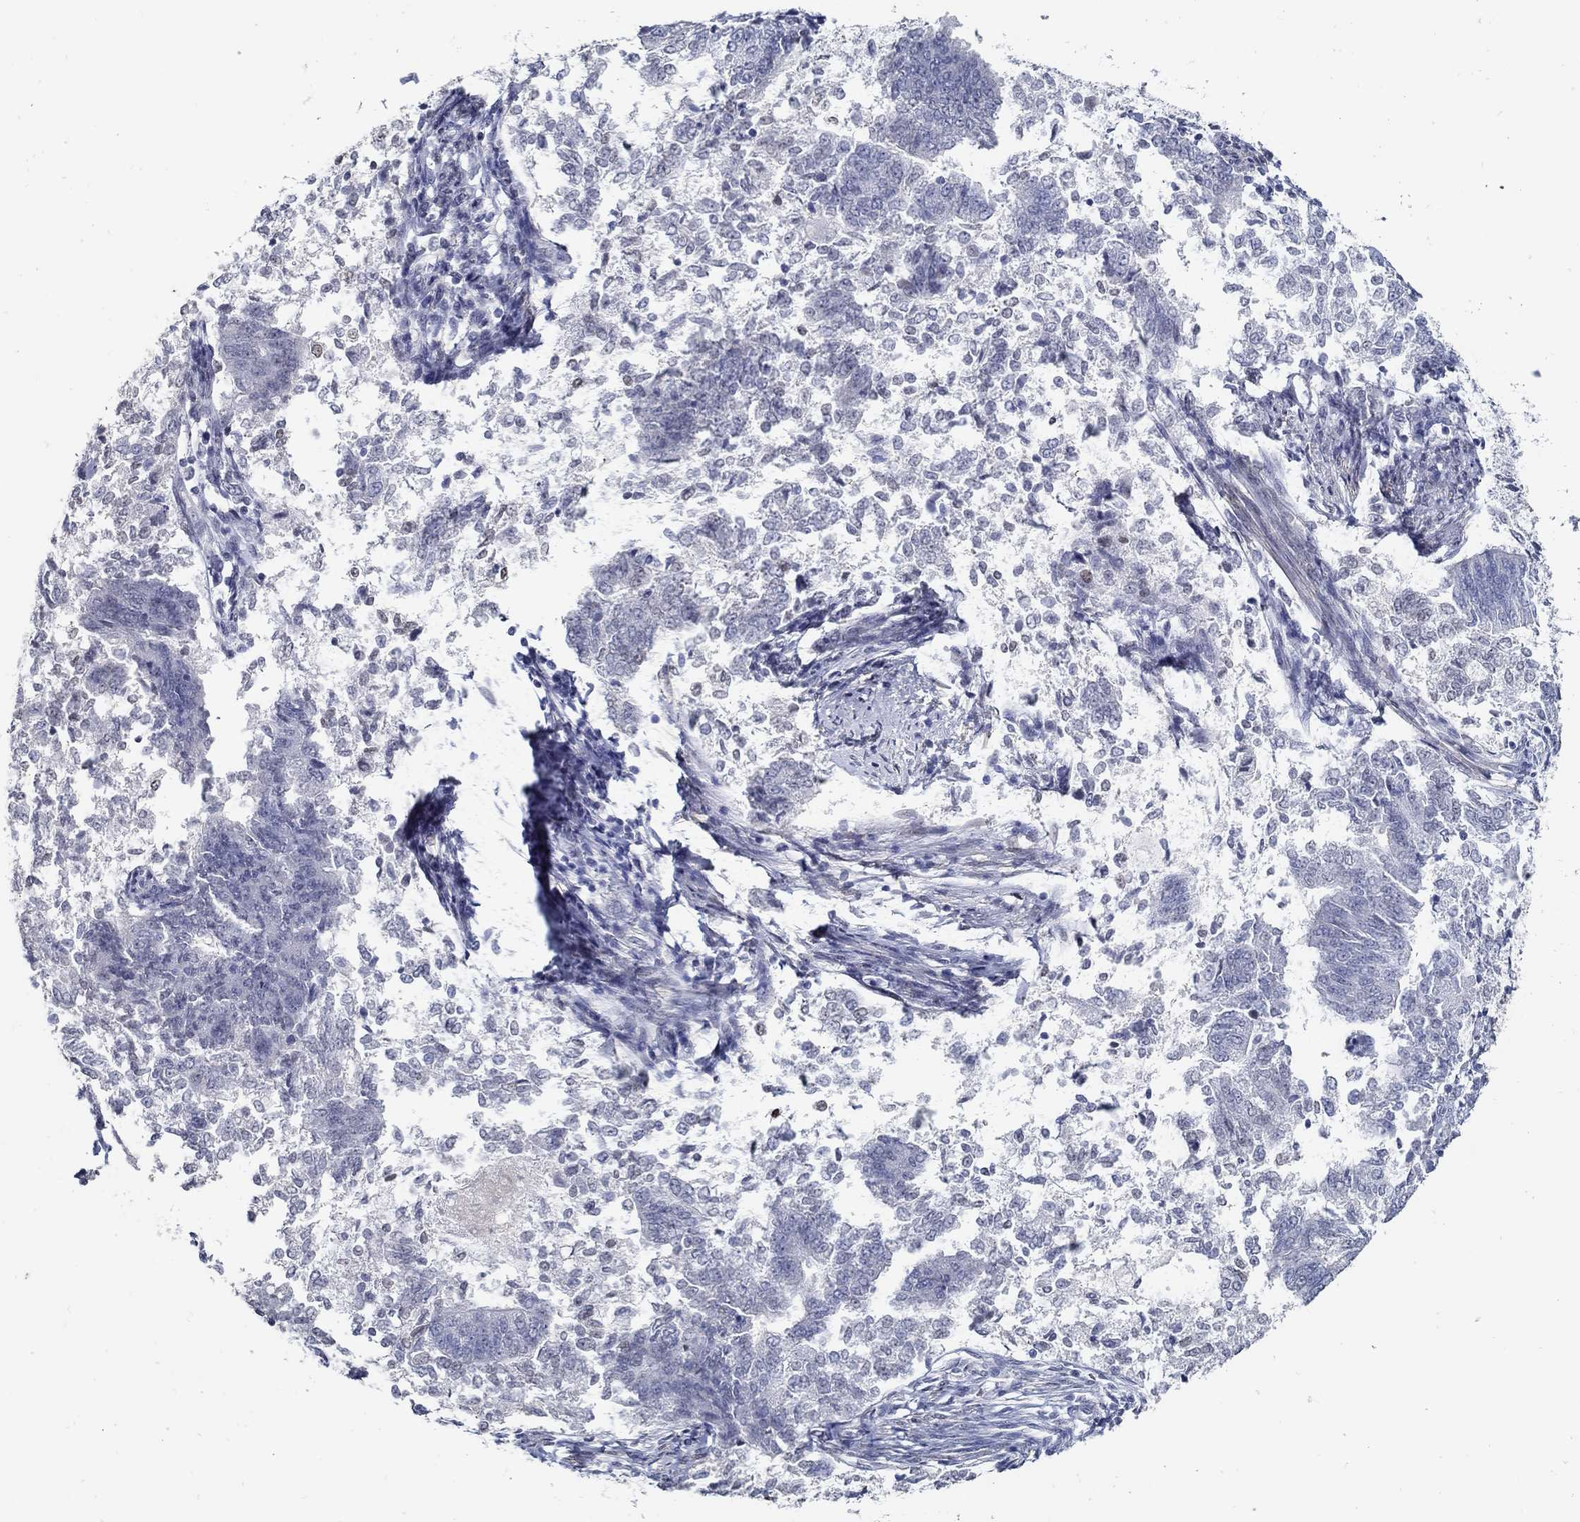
{"staining": {"intensity": "negative", "quantity": "none", "location": "none"}, "tissue": "endometrial cancer", "cell_type": "Tumor cells", "image_type": "cancer", "snomed": [{"axis": "morphology", "description": "Adenocarcinoma, NOS"}, {"axis": "topography", "description": "Endometrium"}], "caption": "Human endometrial cancer (adenocarcinoma) stained for a protein using immunohistochemistry demonstrates no staining in tumor cells.", "gene": "USP29", "patient": {"sex": "female", "age": 65}}